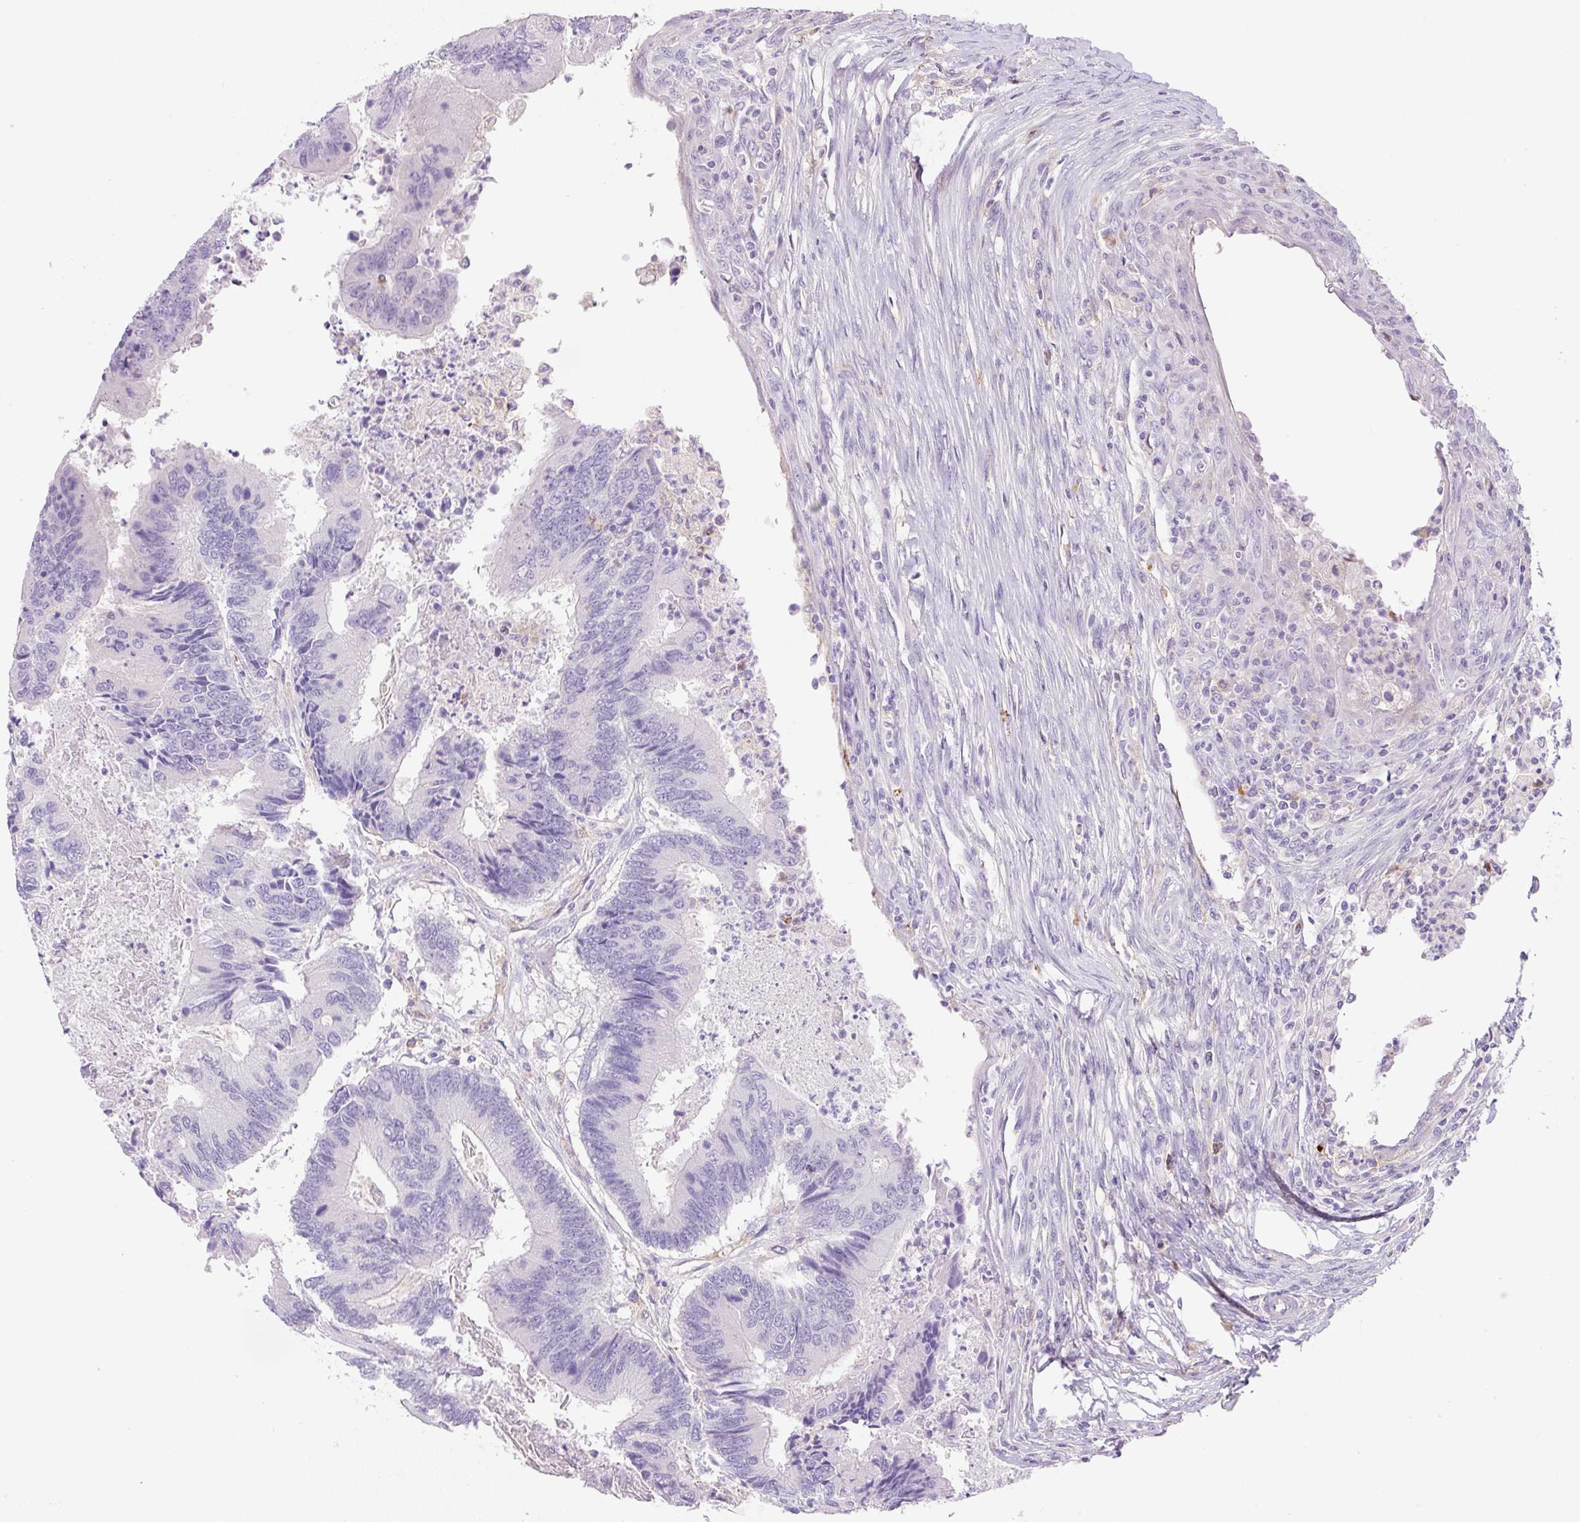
{"staining": {"intensity": "negative", "quantity": "none", "location": "none"}, "tissue": "colorectal cancer", "cell_type": "Tumor cells", "image_type": "cancer", "snomed": [{"axis": "morphology", "description": "Adenocarcinoma, NOS"}, {"axis": "topography", "description": "Colon"}], "caption": "Adenocarcinoma (colorectal) was stained to show a protein in brown. There is no significant staining in tumor cells.", "gene": "TDRD15", "patient": {"sex": "female", "age": 67}}